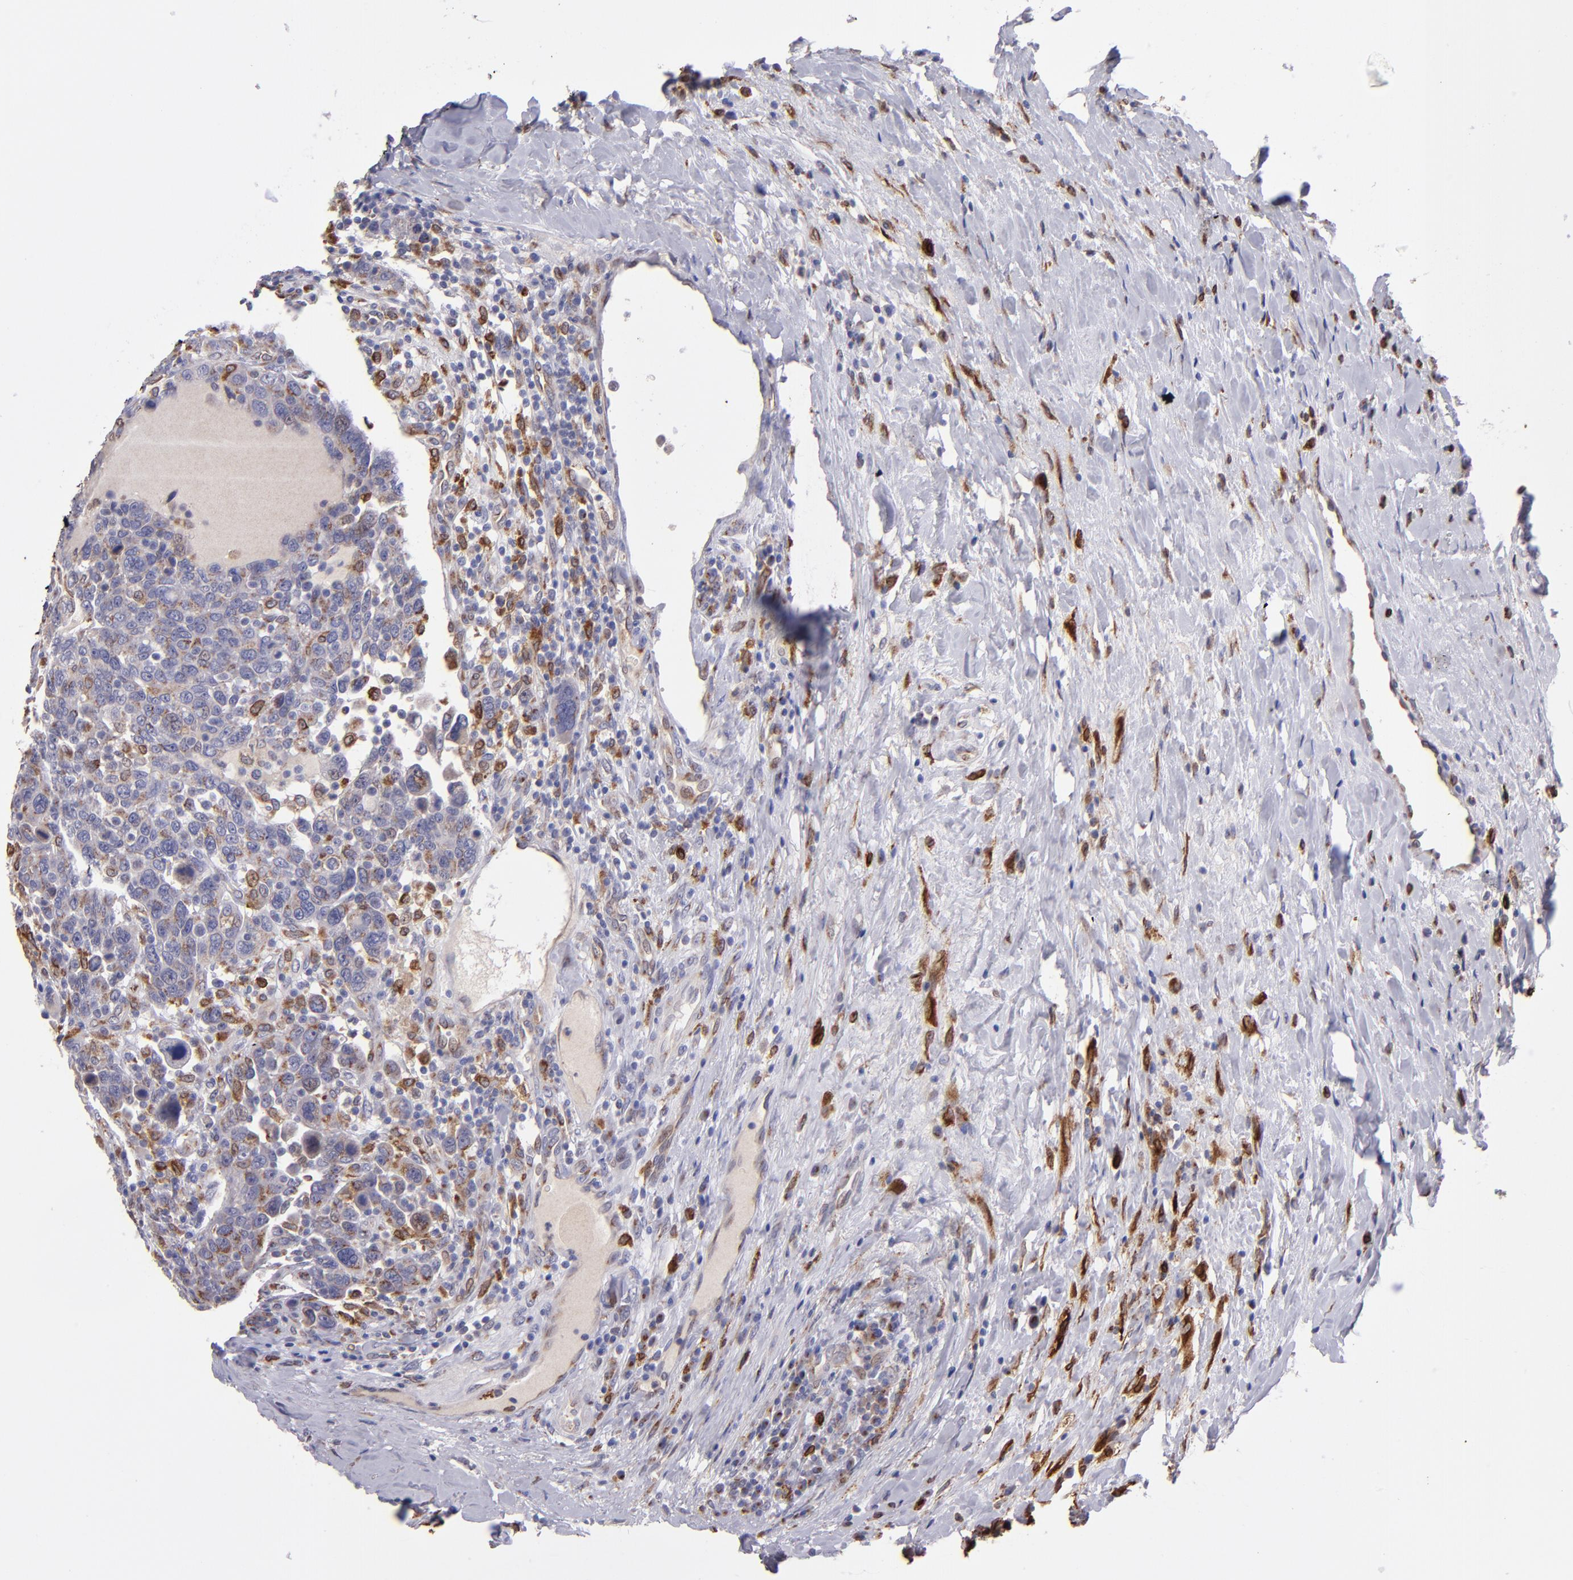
{"staining": {"intensity": "weak", "quantity": "25%-75%", "location": "cytoplasmic/membranous"}, "tissue": "breast cancer", "cell_type": "Tumor cells", "image_type": "cancer", "snomed": [{"axis": "morphology", "description": "Duct carcinoma"}, {"axis": "topography", "description": "Breast"}], "caption": "This is a micrograph of IHC staining of invasive ductal carcinoma (breast), which shows weak positivity in the cytoplasmic/membranous of tumor cells.", "gene": "PTGS1", "patient": {"sex": "female", "age": 37}}